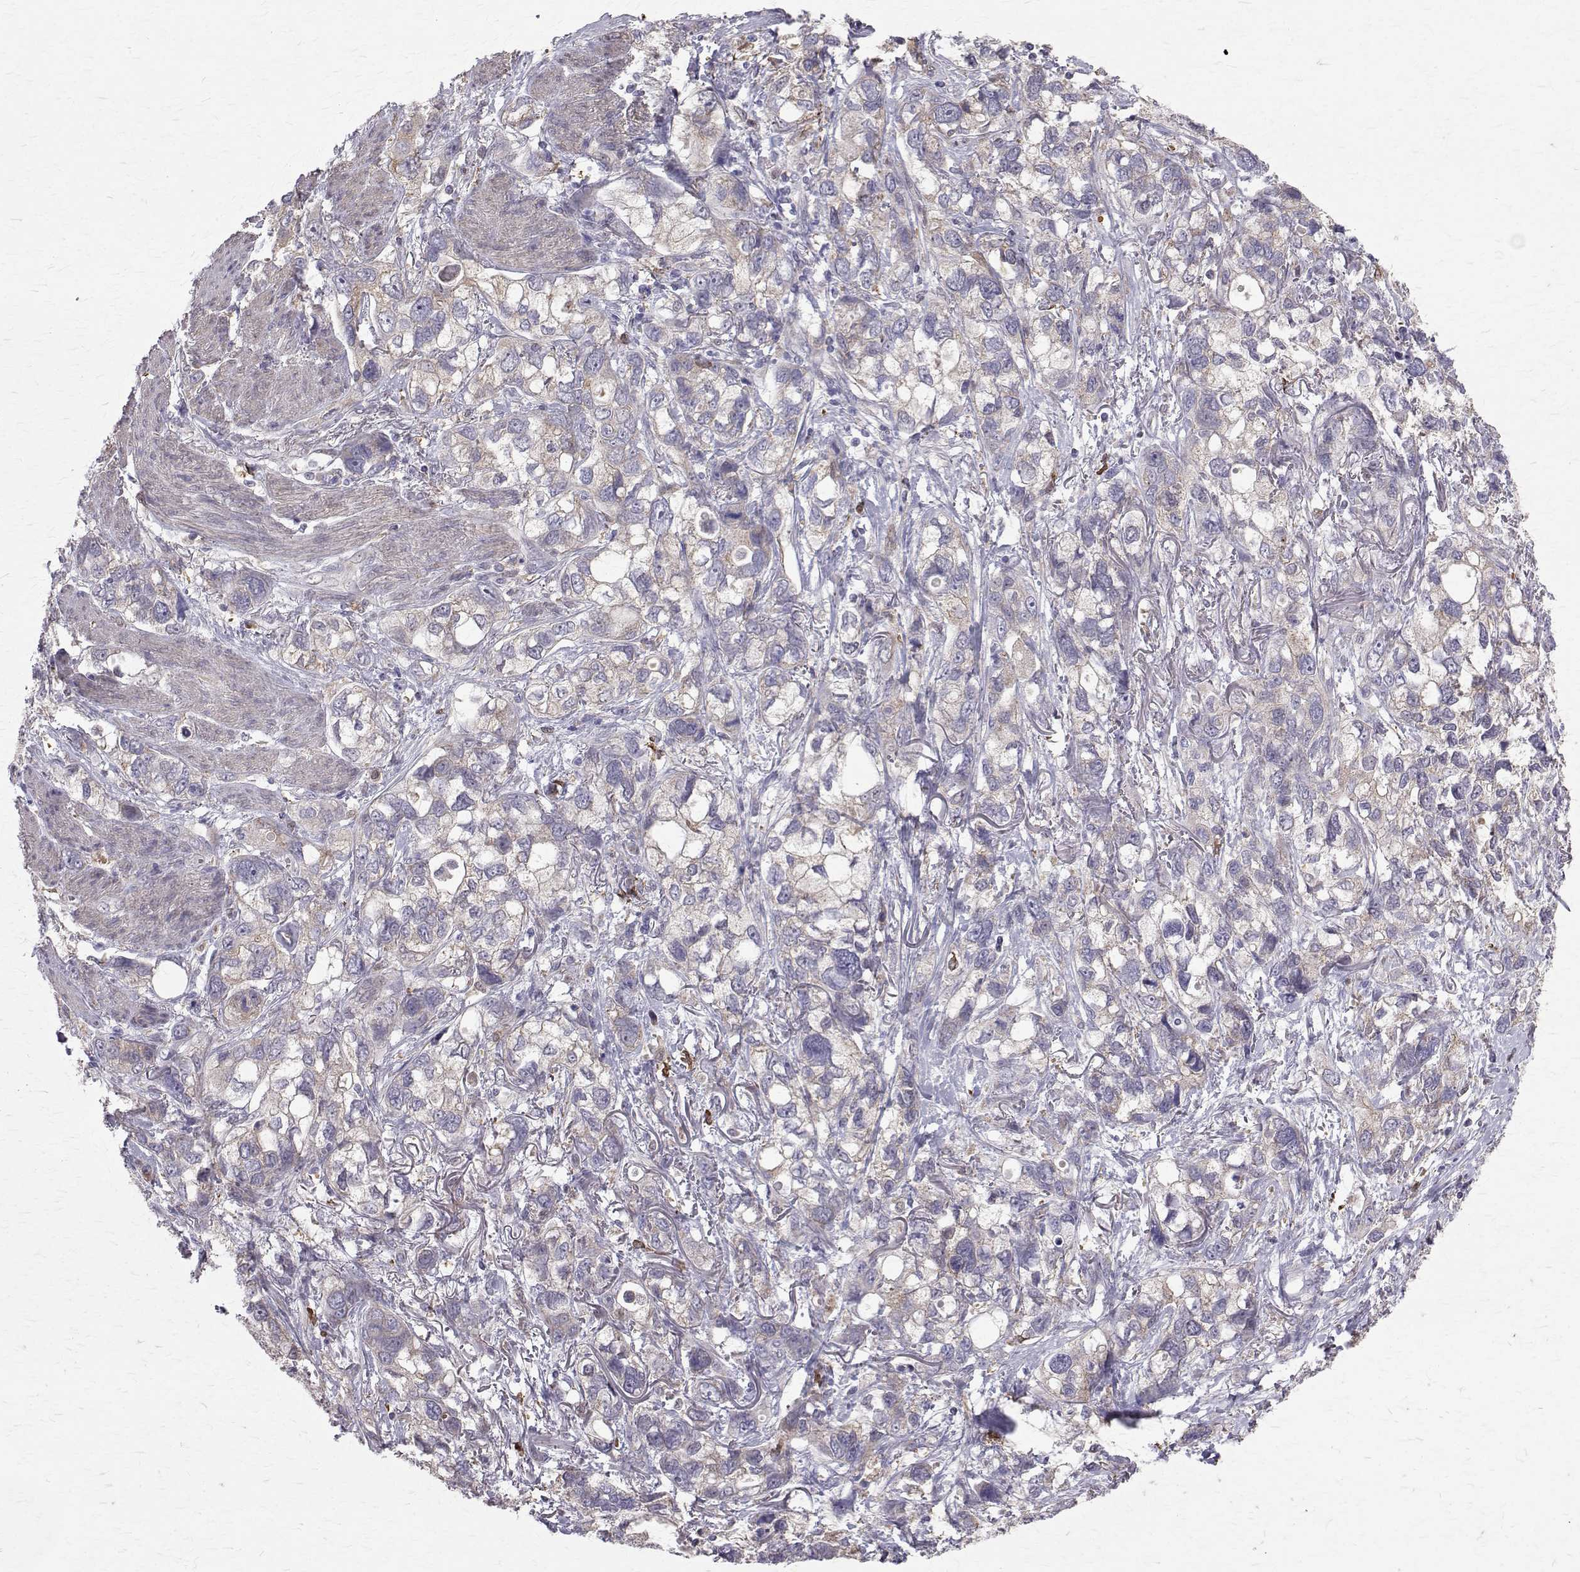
{"staining": {"intensity": "negative", "quantity": "none", "location": "none"}, "tissue": "stomach cancer", "cell_type": "Tumor cells", "image_type": "cancer", "snomed": [{"axis": "morphology", "description": "Adenocarcinoma, NOS"}, {"axis": "topography", "description": "Stomach, upper"}], "caption": "This is an immunohistochemistry (IHC) histopathology image of human adenocarcinoma (stomach). There is no staining in tumor cells.", "gene": "CCDC89", "patient": {"sex": "female", "age": 81}}